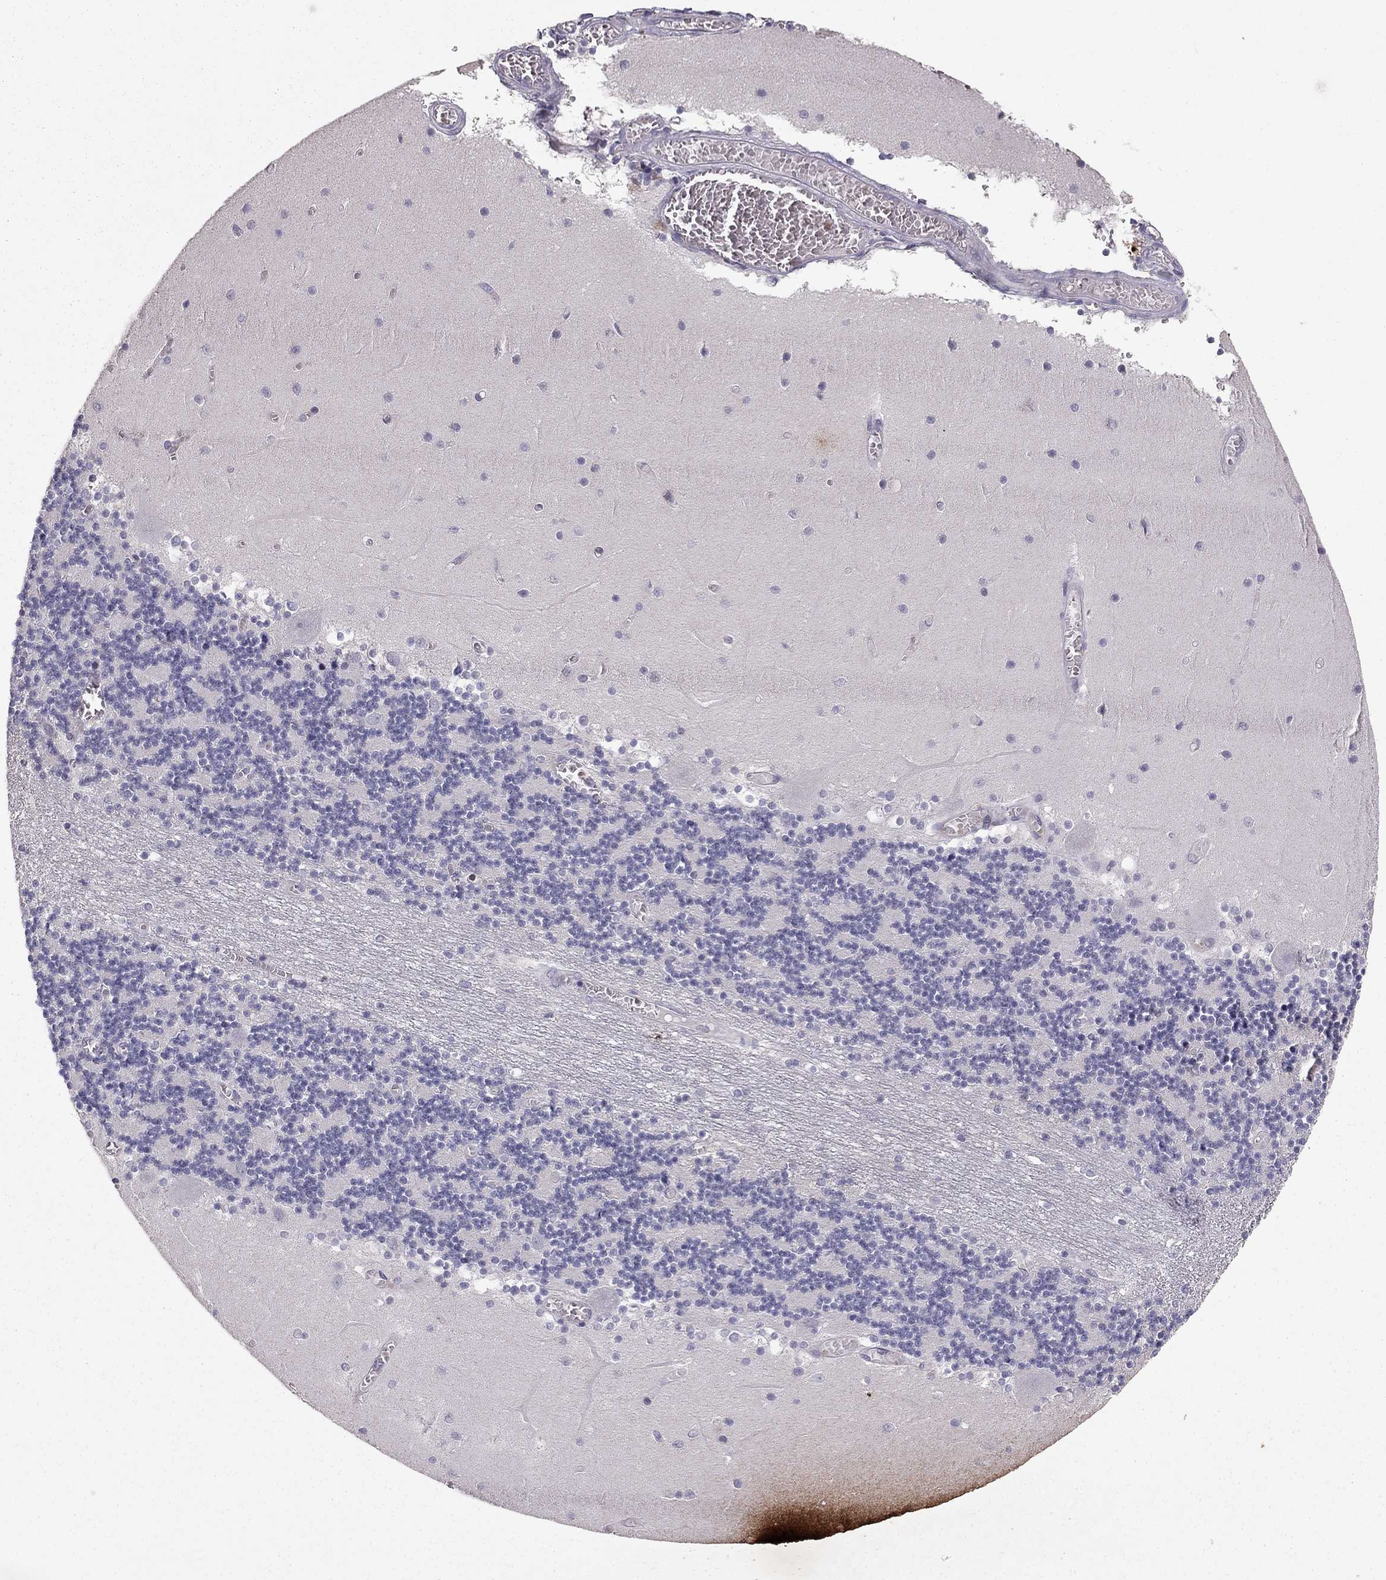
{"staining": {"intensity": "negative", "quantity": "none", "location": "none"}, "tissue": "cerebellum", "cell_type": "Cells in granular layer", "image_type": "normal", "snomed": [{"axis": "morphology", "description": "Normal tissue, NOS"}, {"axis": "topography", "description": "Cerebellum"}], "caption": "Cerebellum stained for a protein using immunohistochemistry shows no expression cells in granular layer.", "gene": "ADORA2A", "patient": {"sex": "female", "age": 28}}